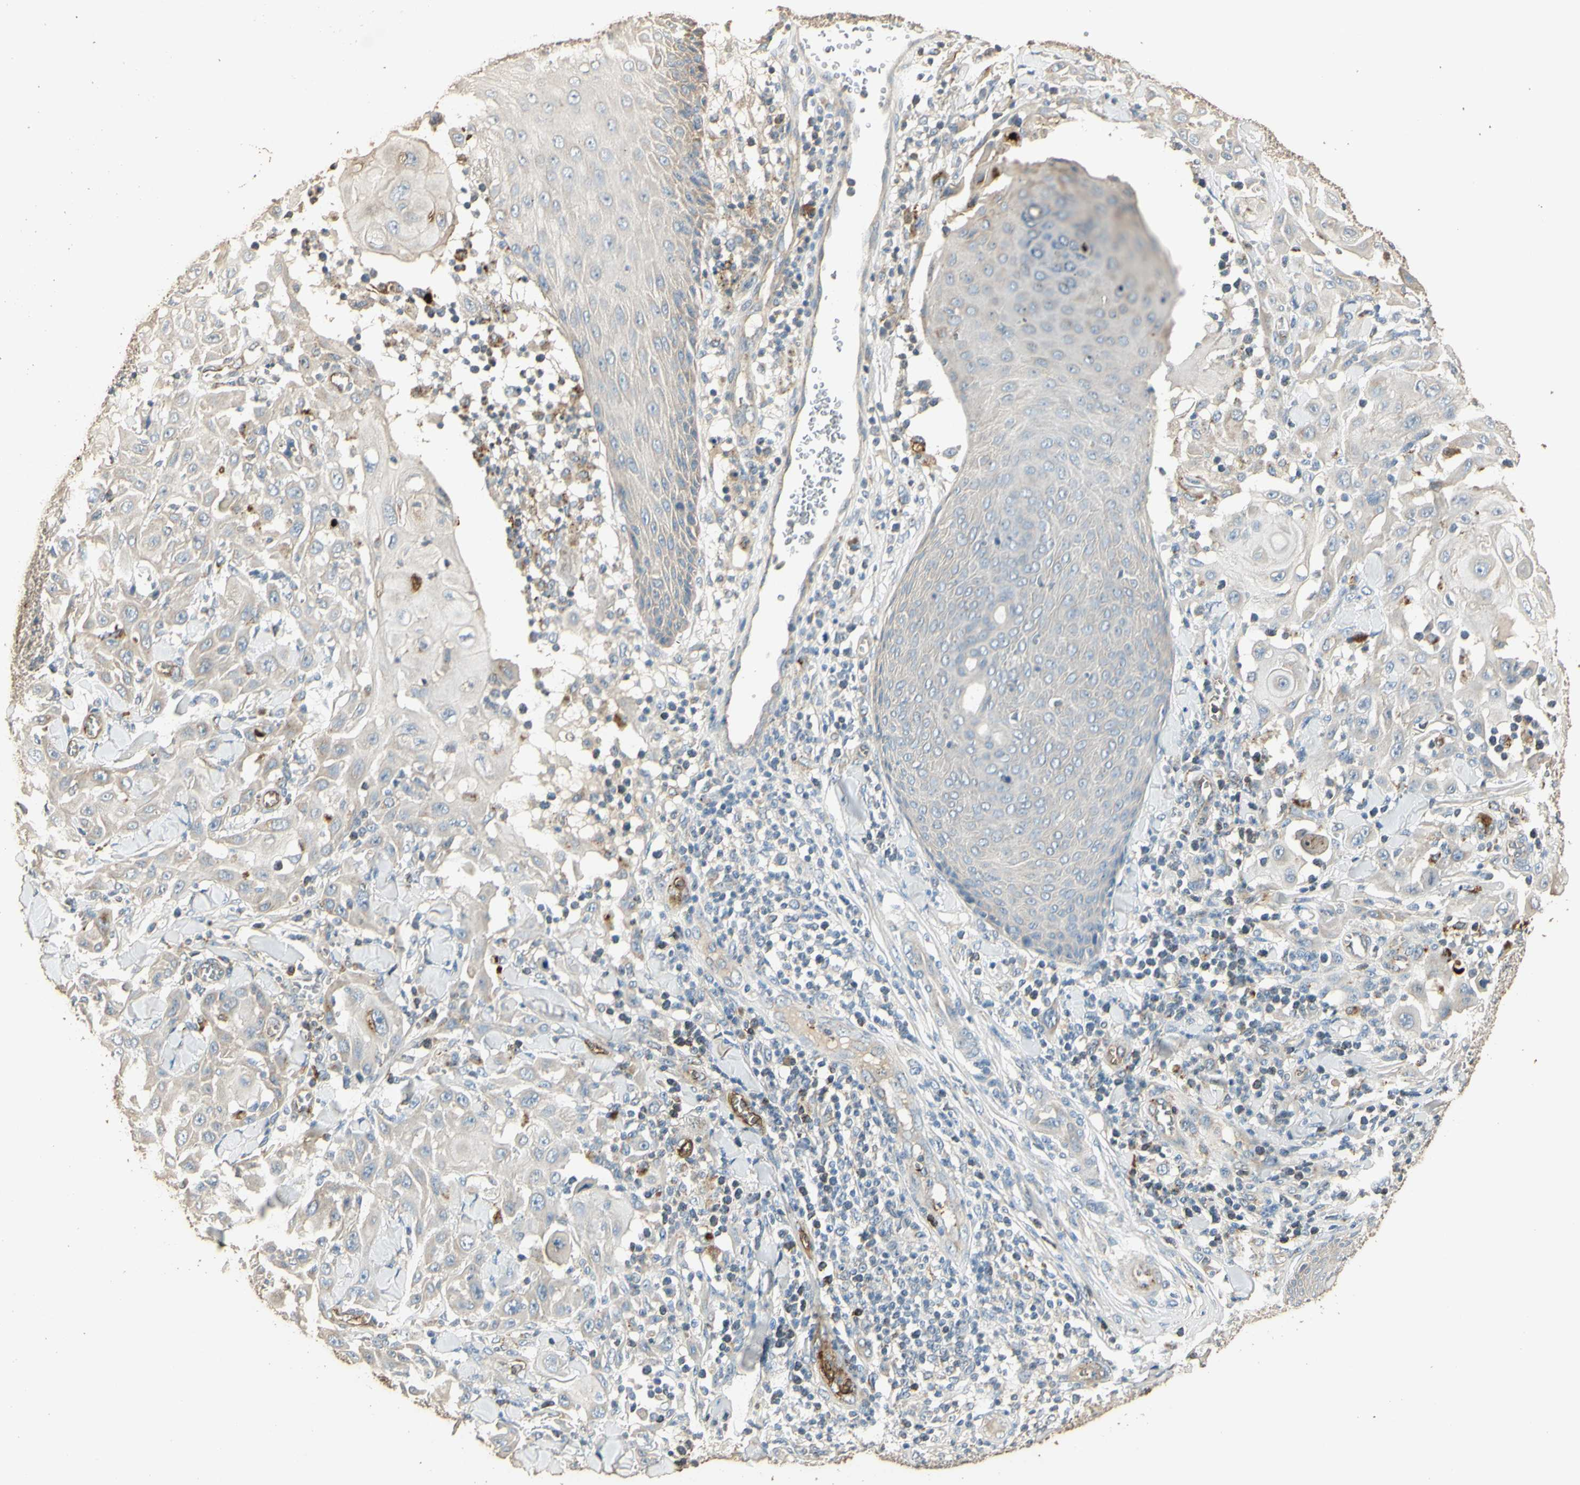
{"staining": {"intensity": "negative", "quantity": "none", "location": "none"}, "tissue": "skin cancer", "cell_type": "Tumor cells", "image_type": "cancer", "snomed": [{"axis": "morphology", "description": "Squamous cell carcinoma, NOS"}, {"axis": "topography", "description": "Skin"}], "caption": "Immunohistochemical staining of skin squamous cell carcinoma shows no significant staining in tumor cells.", "gene": "ARHGEF17", "patient": {"sex": "male", "age": 24}}